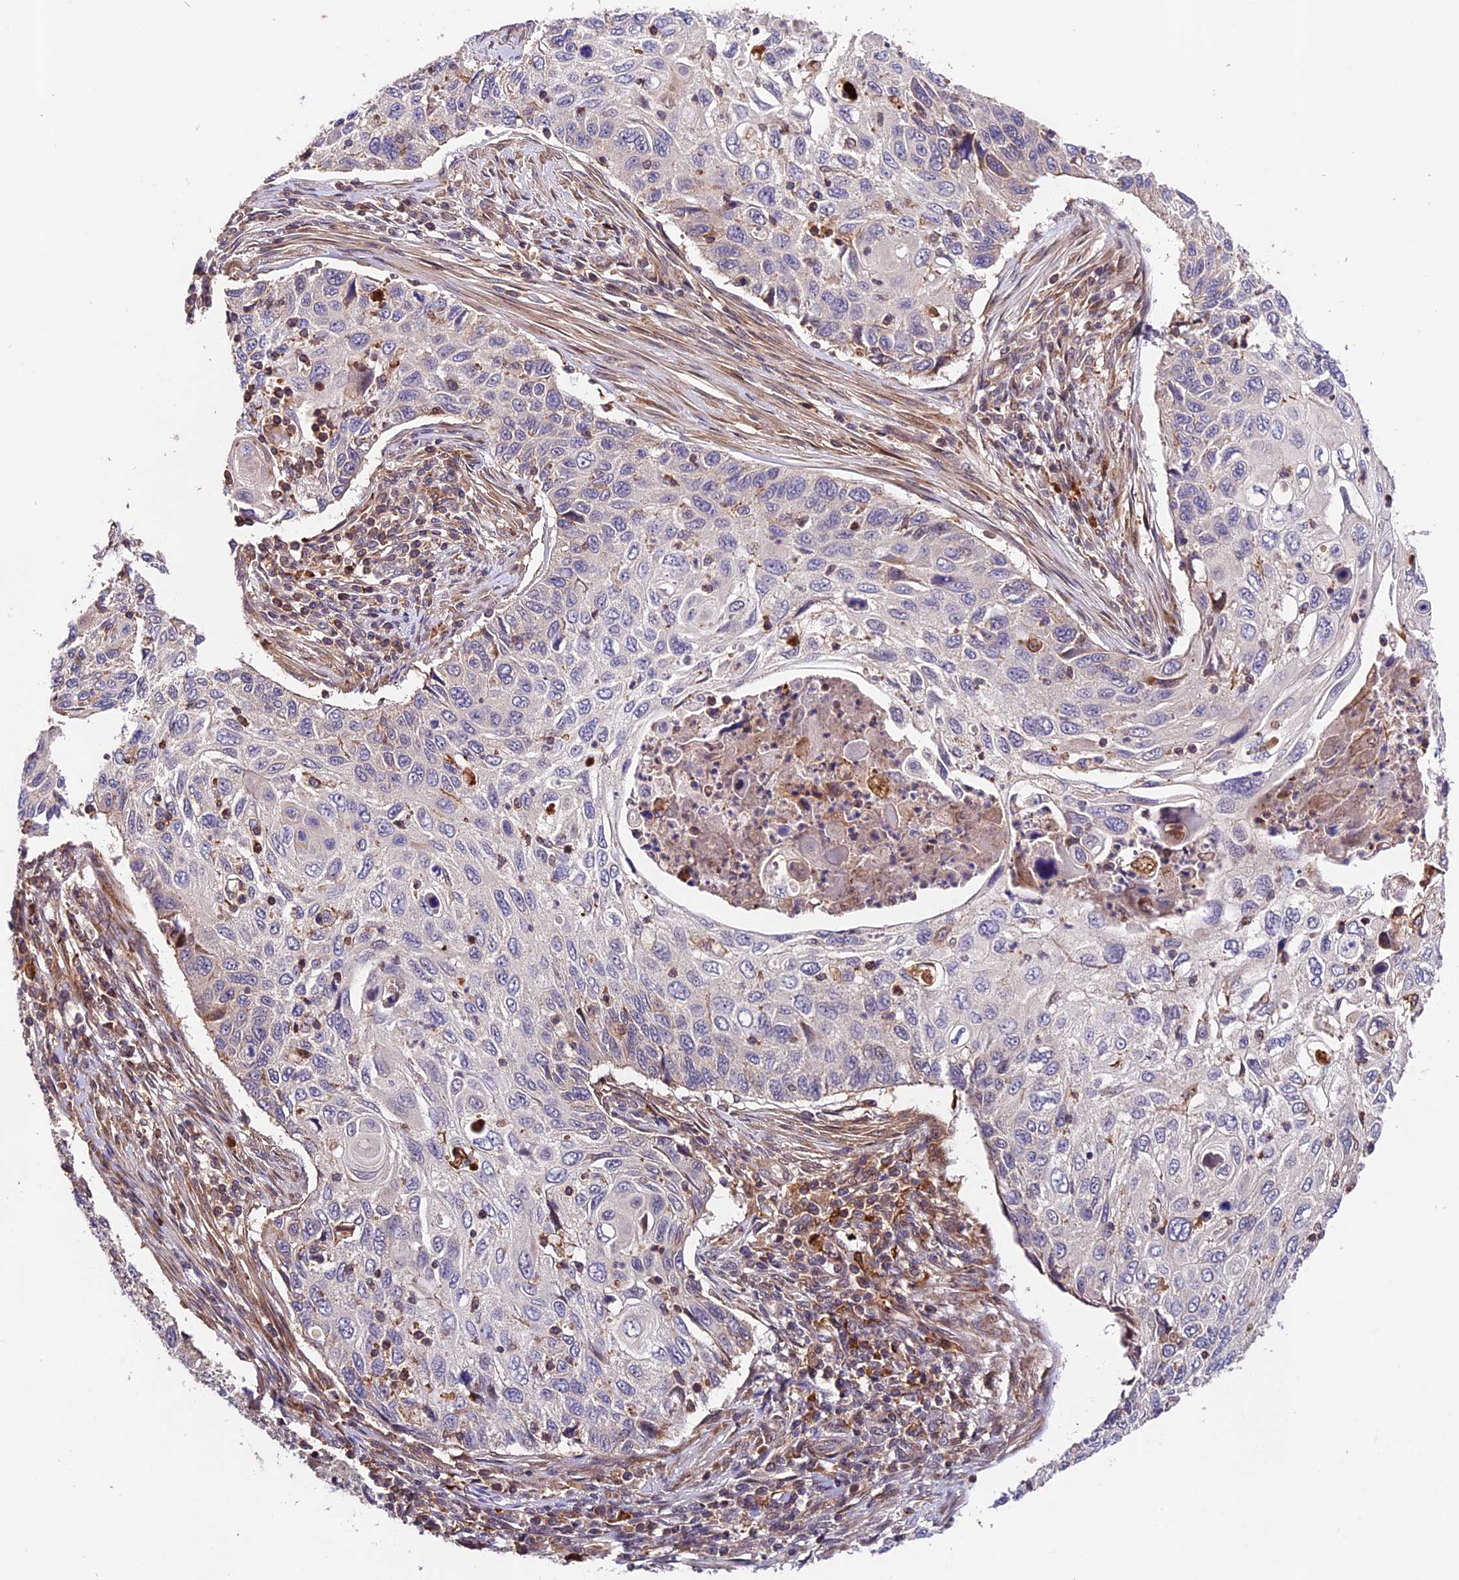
{"staining": {"intensity": "negative", "quantity": "none", "location": "none"}, "tissue": "cervical cancer", "cell_type": "Tumor cells", "image_type": "cancer", "snomed": [{"axis": "morphology", "description": "Squamous cell carcinoma, NOS"}, {"axis": "topography", "description": "Cervix"}], "caption": "This is a micrograph of immunohistochemistry staining of squamous cell carcinoma (cervical), which shows no positivity in tumor cells.", "gene": "CACNA1H", "patient": {"sex": "female", "age": 70}}